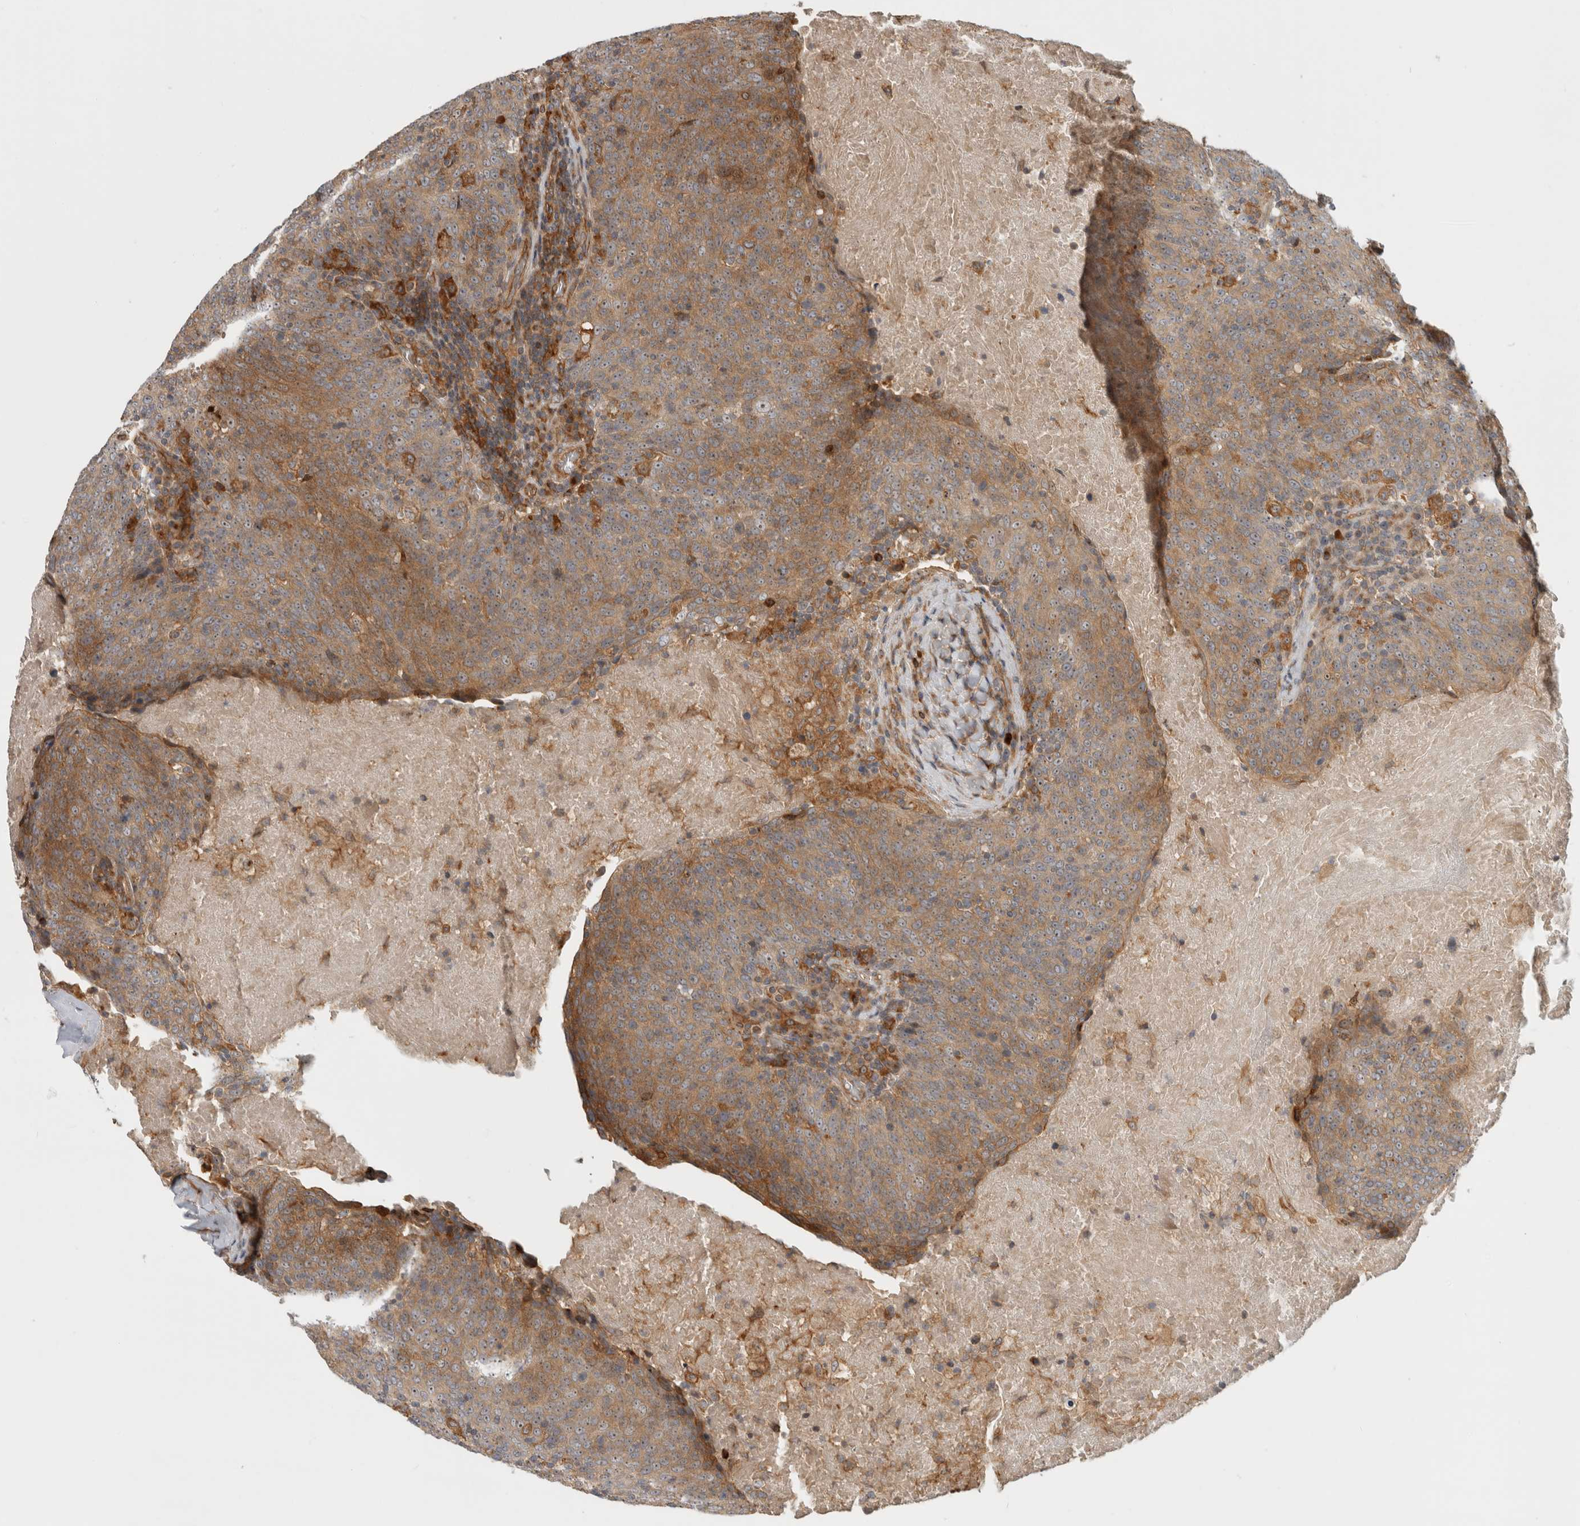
{"staining": {"intensity": "moderate", "quantity": ">75%", "location": "cytoplasmic/membranous,nuclear"}, "tissue": "head and neck cancer", "cell_type": "Tumor cells", "image_type": "cancer", "snomed": [{"axis": "morphology", "description": "Squamous cell carcinoma, NOS"}, {"axis": "morphology", "description": "Squamous cell carcinoma, metastatic, NOS"}, {"axis": "topography", "description": "Lymph node"}, {"axis": "topography", "description": "Head-Neck"}], "caption": "Immunohistochemistry (IHC) image of neoplastic tissue: human head and neck squamous cell carcinoma stained using immunohistochemistry (IHC) demonstrates medium levels of moderate protein expression localized specifically in the cytoplasmic/membranous and nuclear of tumor cells, appearing as a cytoplasmic/membranous and nuclear brown color.", "gene": "WASF2", "patient": {"sex": "male", "age": 62}}